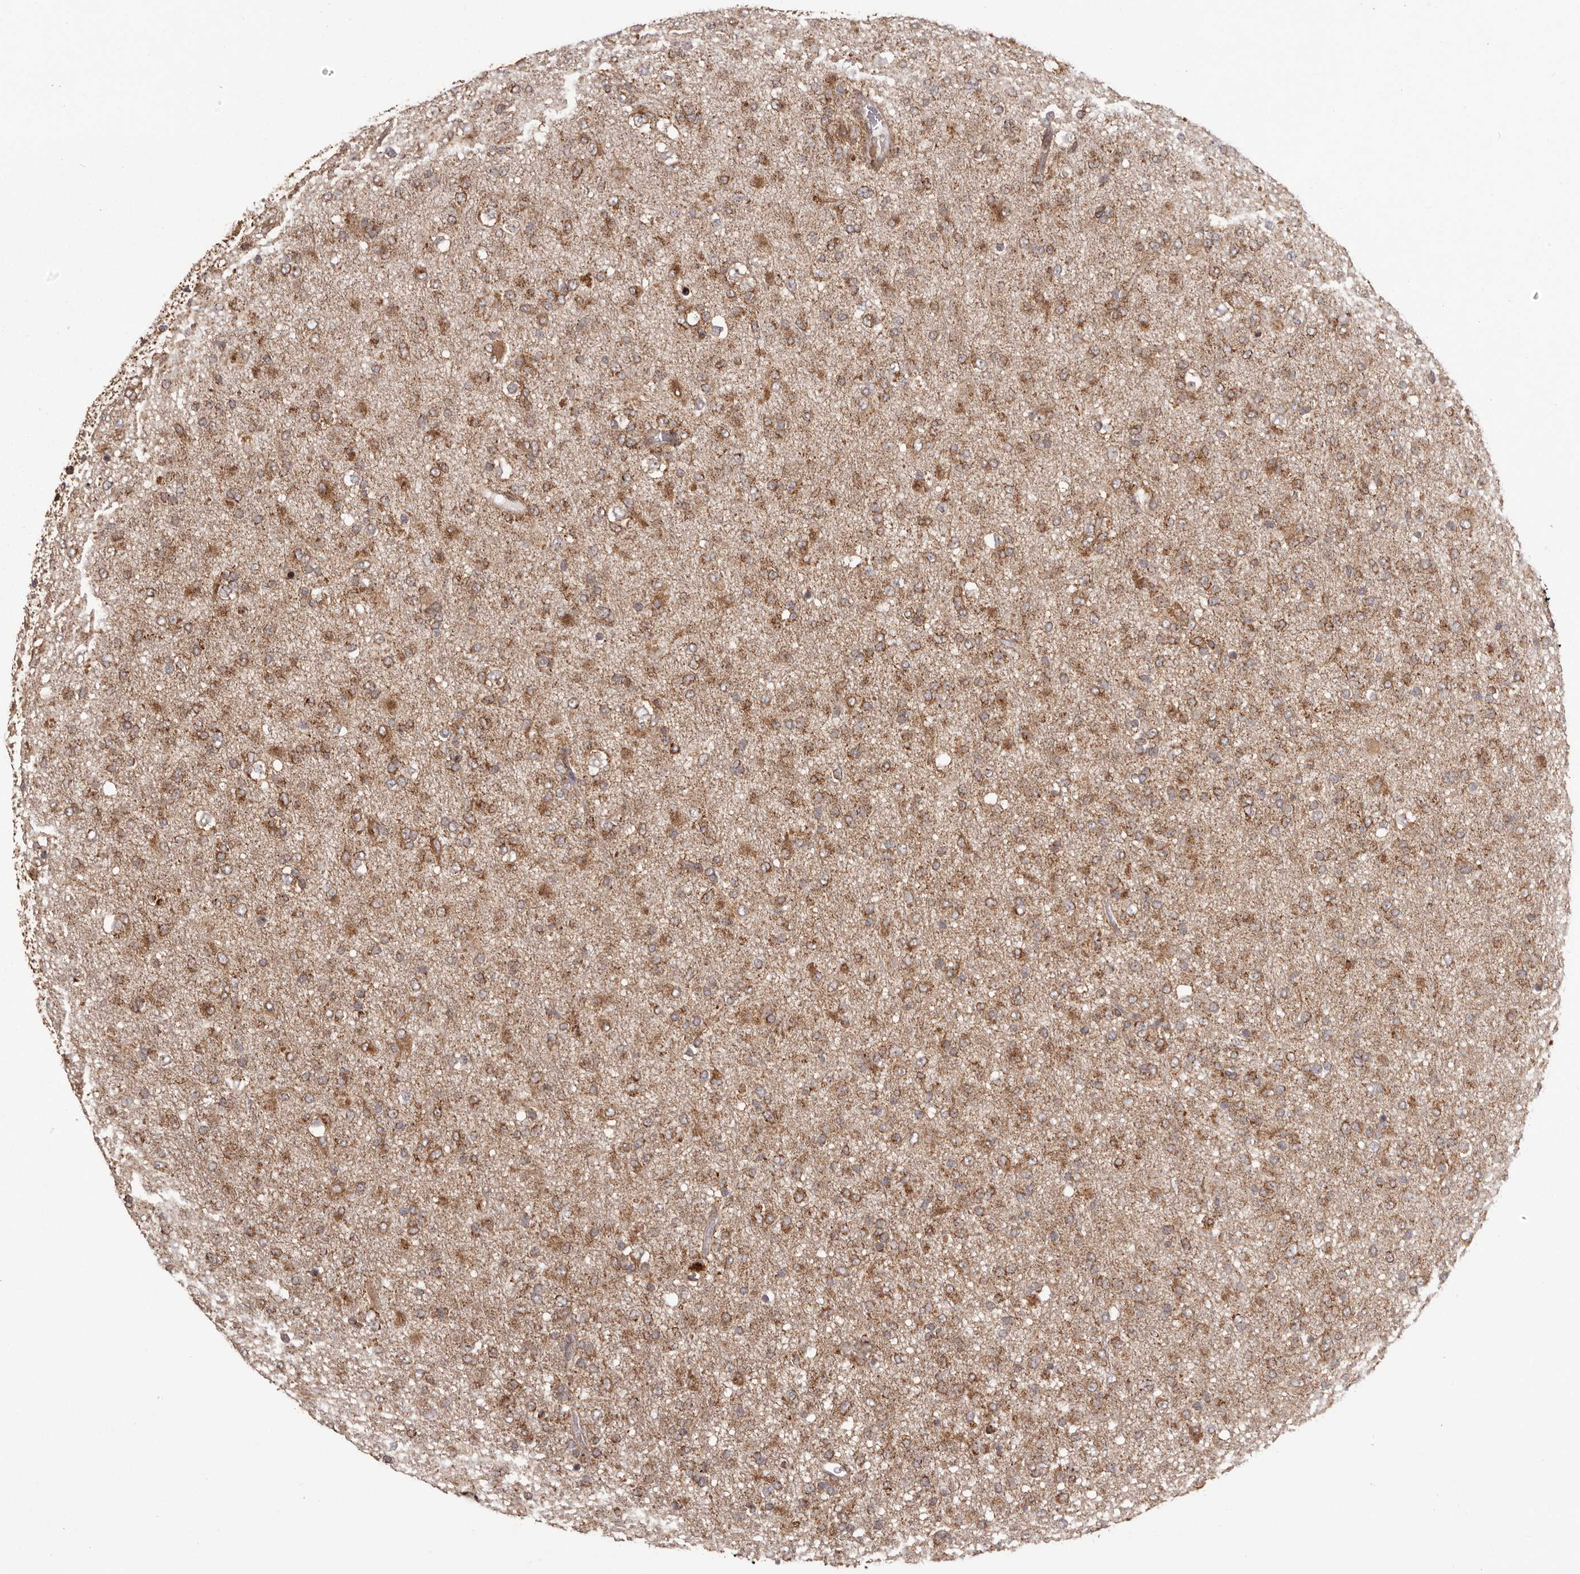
{"staining": {"intensity": "moderate", "quantity": ">75%", "location": "cytoplasmic/membranous"}, "tissue": "glioma", "cell_type": "Tumor cells", "image_type": "cancer", "snomed": [{"axis": "morphology", "description": "Glioma, malignant, Low grade"}, {"axis": "topography", "description": "Brain"}], "caption": "Immunohistochemistry (IHC) (DAB (3,3'-diaminobenzidine)) staining of human glioma displays moderate cytoplasmic/membranous protein staining in approximately >75% of tumor cells. (Stains: DAB in brown, nuclei in blue, Microscopy: brightfield microscopy at high magnification).", "gene": "CHRM2", "patient": {"sex": "male", "age": 65}}